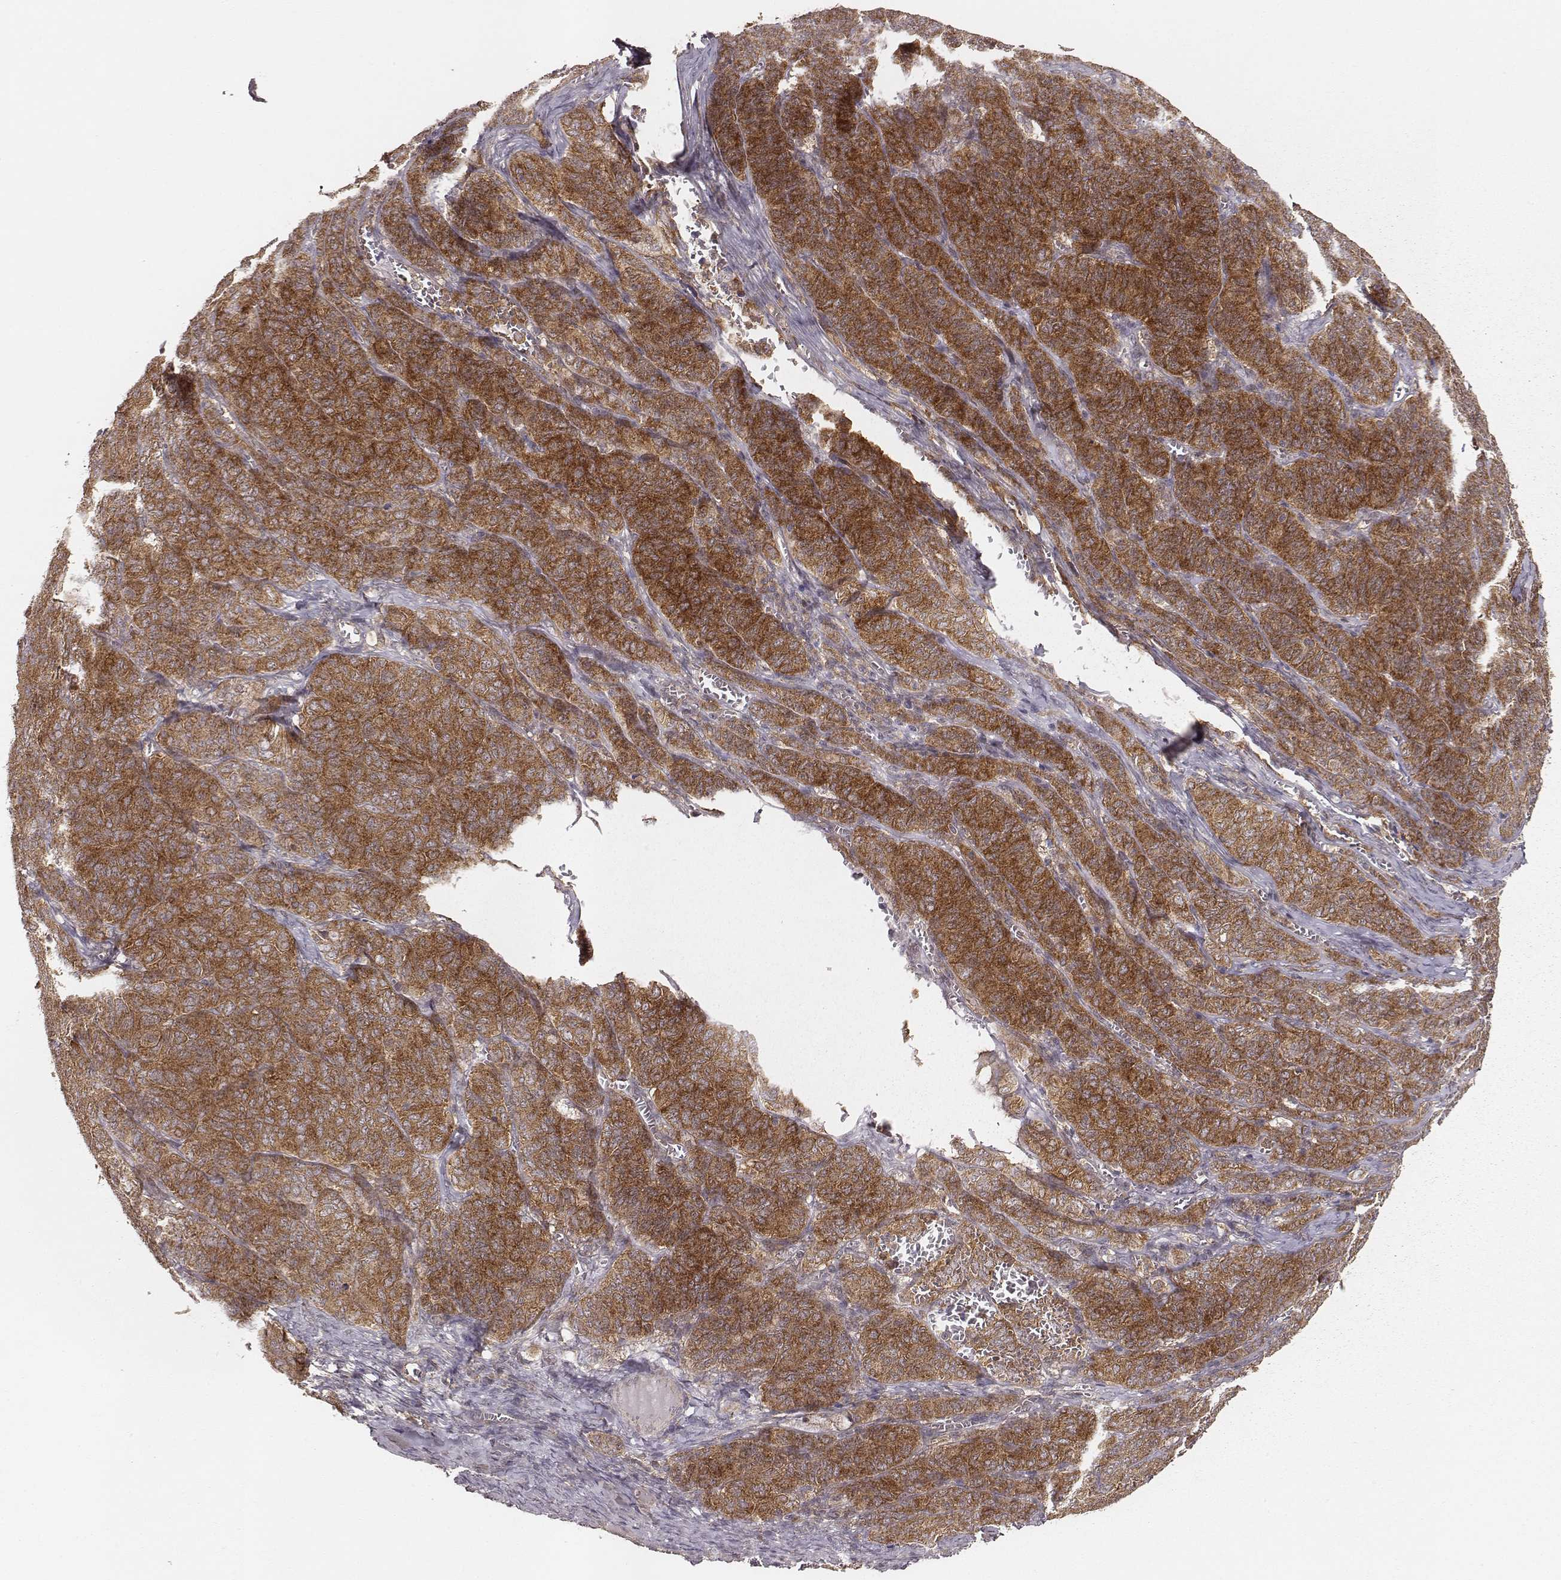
{"staining": {"intensity": "strong", "quantity": ">75%", "location": "cytoplasmic/membranous"}, "tissue": "ovarian cancer", "cell_type": "Tumor cells", "image_type": "cancer", "snomed": [{"axis": "morphology", "description": "Carcinoma, endometroid"}, {"axis": "topography", "description": "Ovary"}], "caption": "This is a photomicrograph of immunohistochemistry staining of ovarian endometroid carcinoma, which shows strong expression in the cytoplasmic/membranous of tumor cells.", "gene": "VPS26A", "patient": {"sex": "female", "age": 80}}